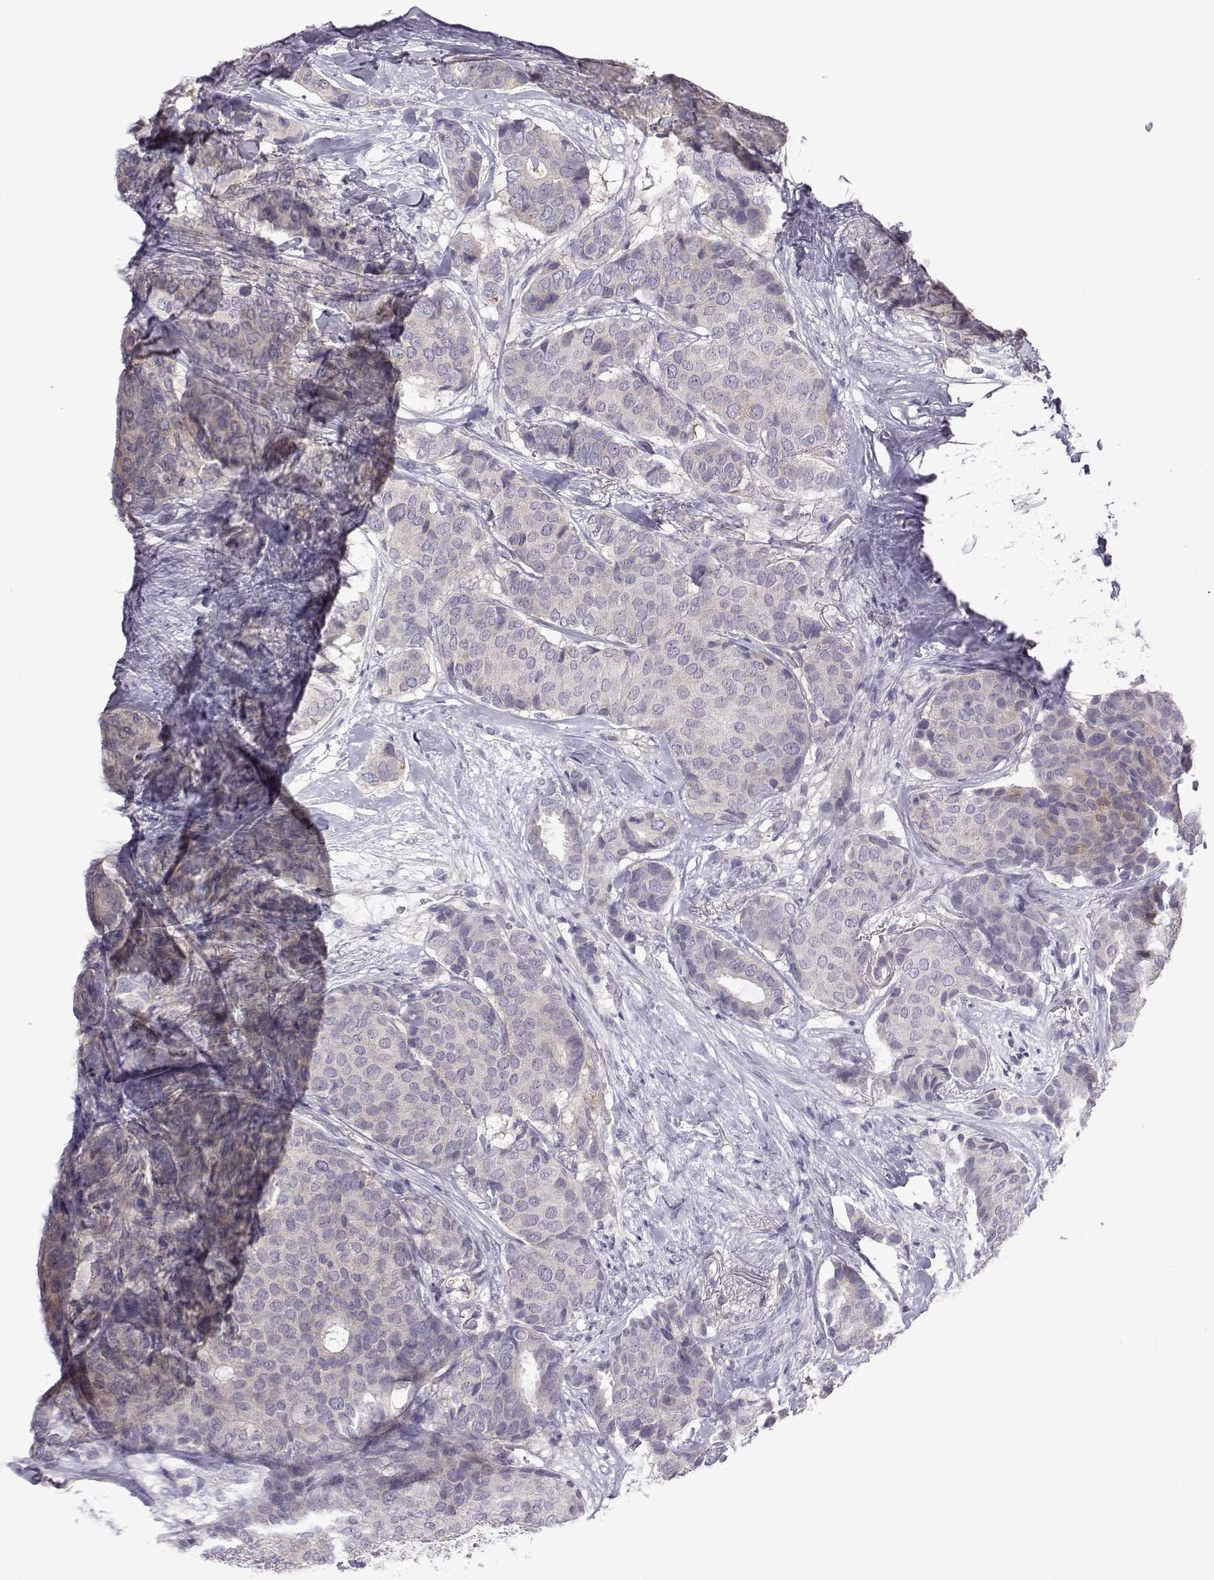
{"staining": {"intensity": "weak", "quantity": "<25%", "location": "cytoplasmic/membranous"}, "tissue": "breast cancer", "cell_type": "Tumor cells", "image_type": "cancer", "snomed": [{"axis": "morphology", "description": "Duct carcinoma"}, {"axis": "topography", "description": "Breast"}], "caption": "This is an IHC image of human infiltrating ductal carcinoma (breast). There is no expression in tumor cells.", "gene": "VGF", "patient": {"sex": "female", "age": 75}}